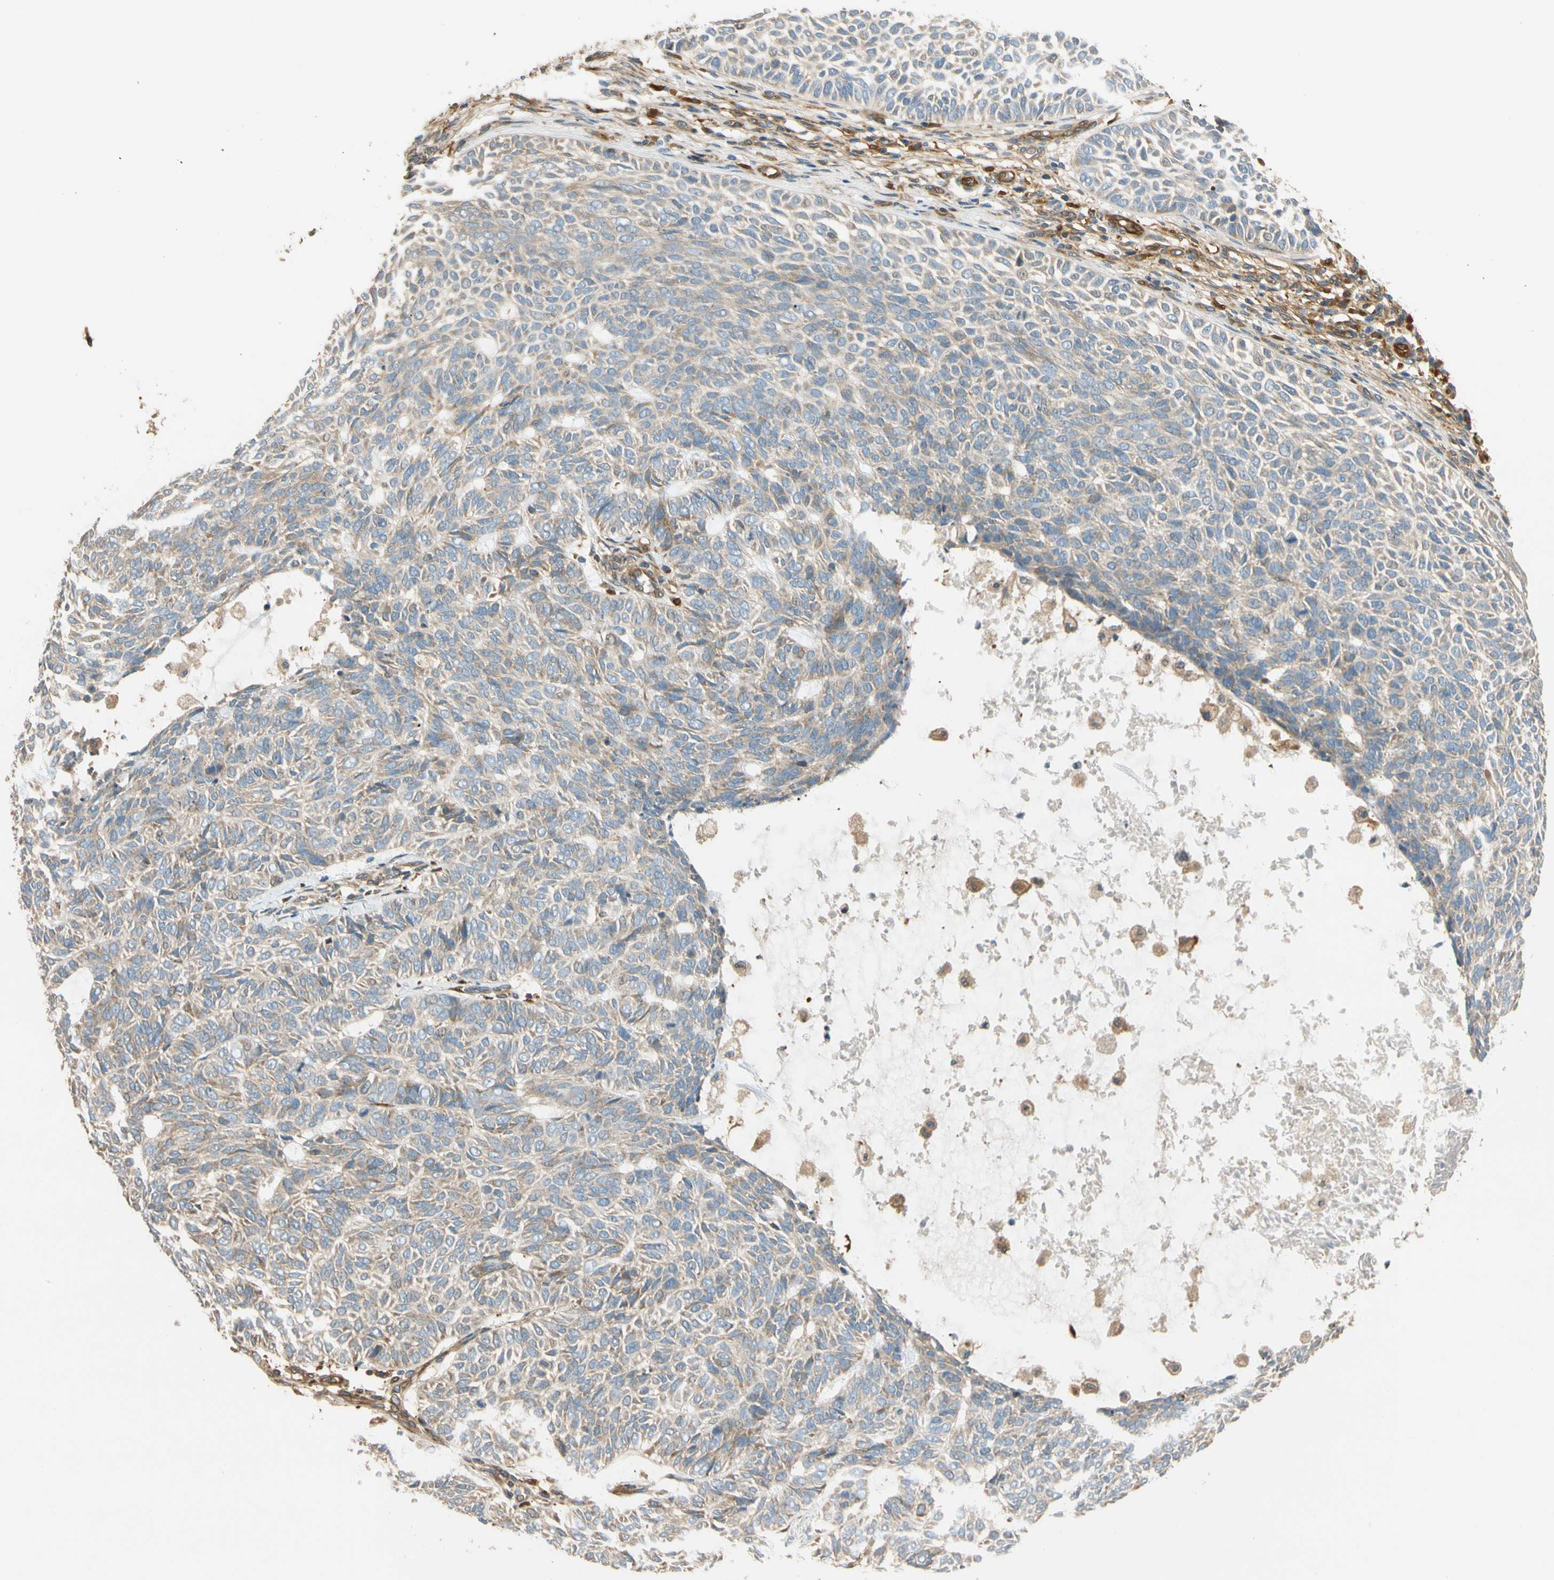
{"staining": {"intensity": "weak", "quantity": ">75%", "location": "cytoplasmic/membranous"}, "tissue": "skin cancer", "cell_type": "Tumor cells", "image_type": "cancer", "snomed": [{"axis": "morphology", "description": "Basal cell carcinoma"}, {"axis": "topography", "description": "Skin"}], "caption": "Immunohistochemical staining of human skin cancer (basal cell carcinoma) shows low levels of weak cytoplasmic/membranous protein positivity in approximately >75% of tumor cells.", "gene": "PARP14", "patient": {"sex": "male", "age": 87}}